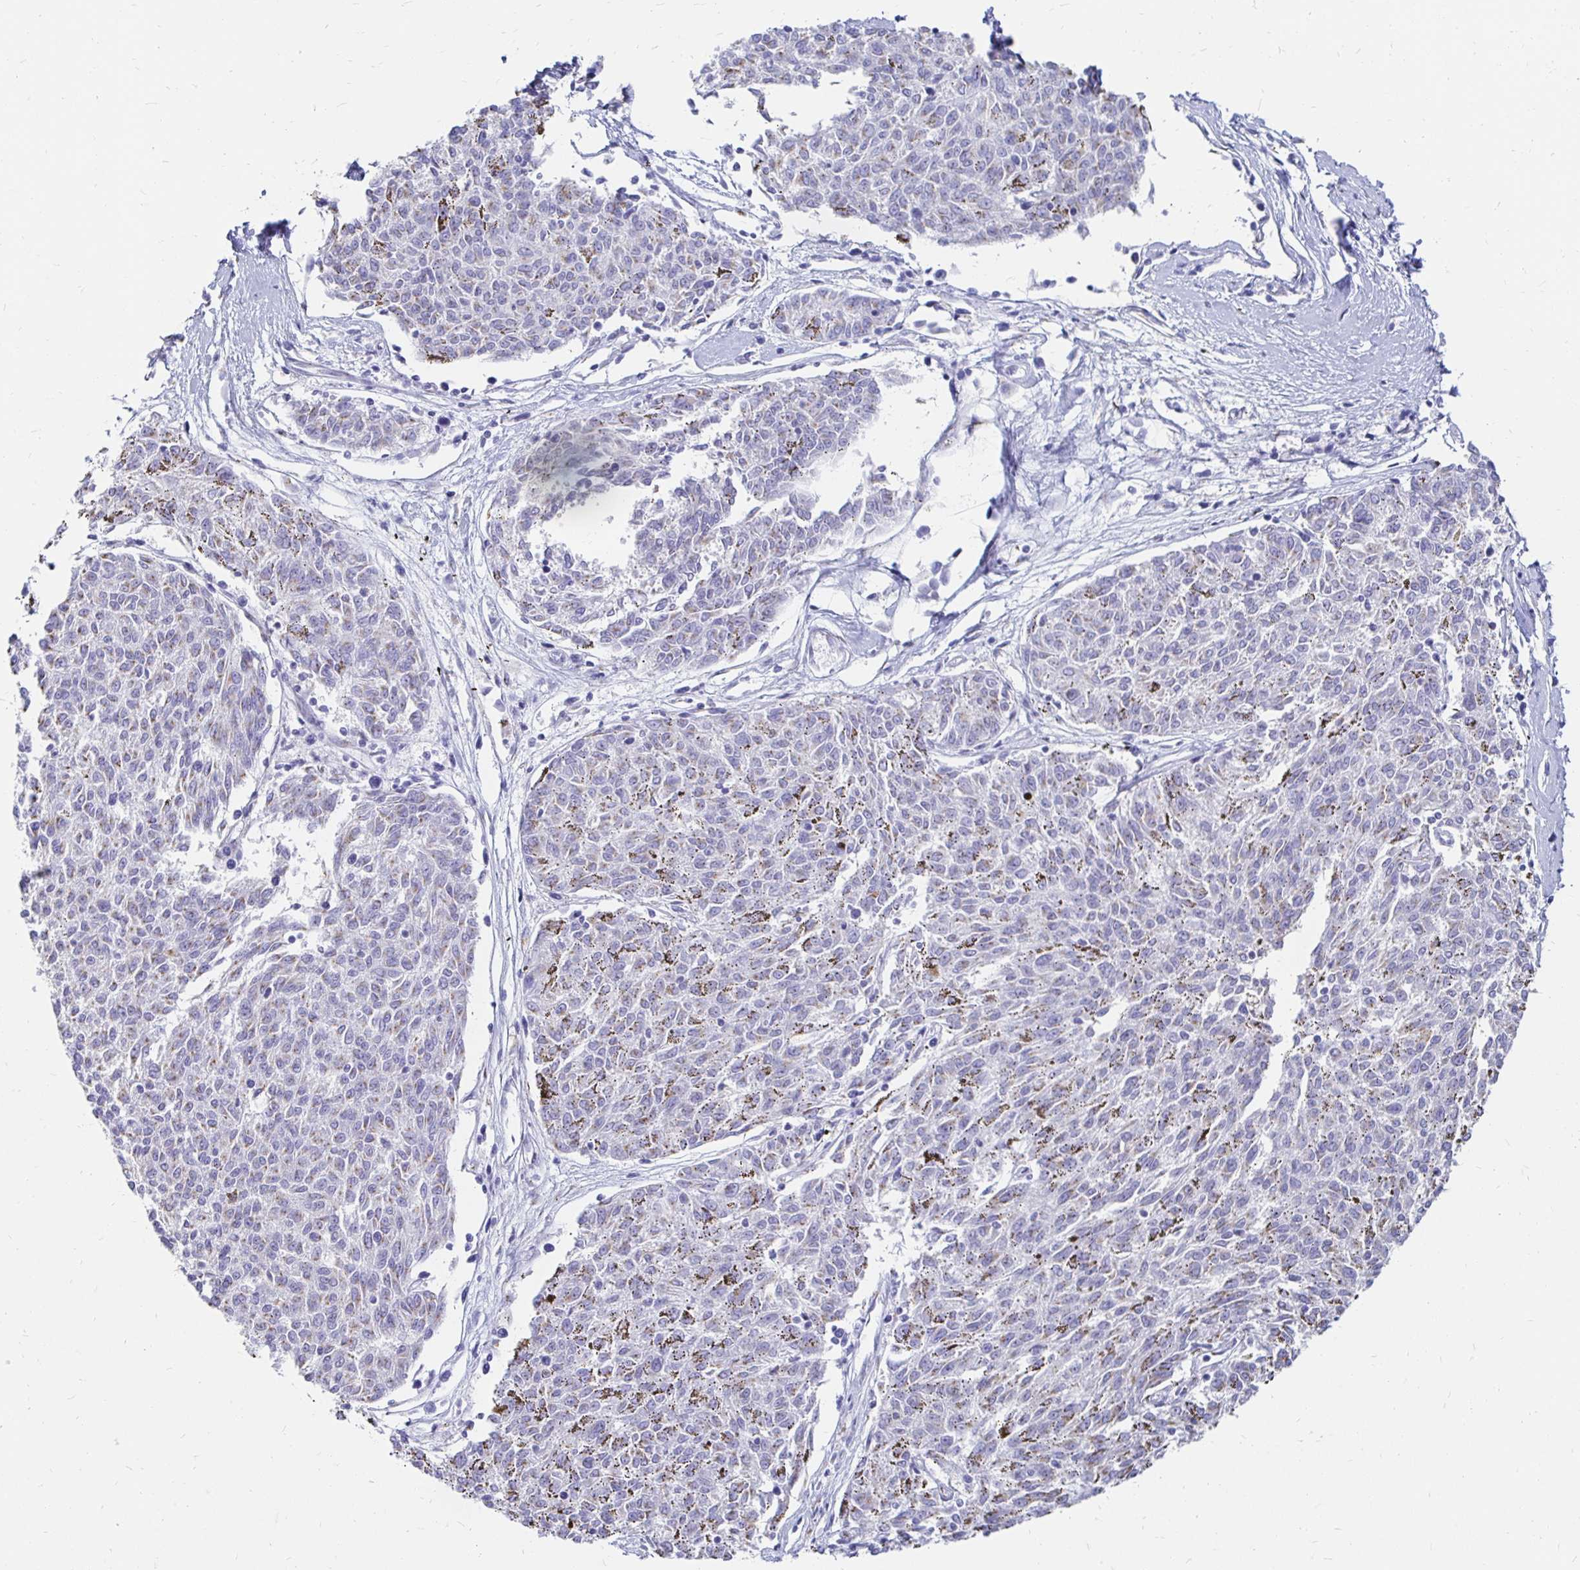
{"staining": {"intensity": "negative", "quantity": "none", "location": "none"}, "tissue": "melanoma", "cell_type": "Tumor cells", "image_type": "cancer", "snomed": [{"axis": "morphology", "description": "Malignant melanoma, NOS"}, {"axis": "topography", "description": "Skin"}], "caption": "There is no significant positivity in tumor cells of melanoma.", "gene": "PAGE4", "patient": {"sex": "female", "age": 72}}